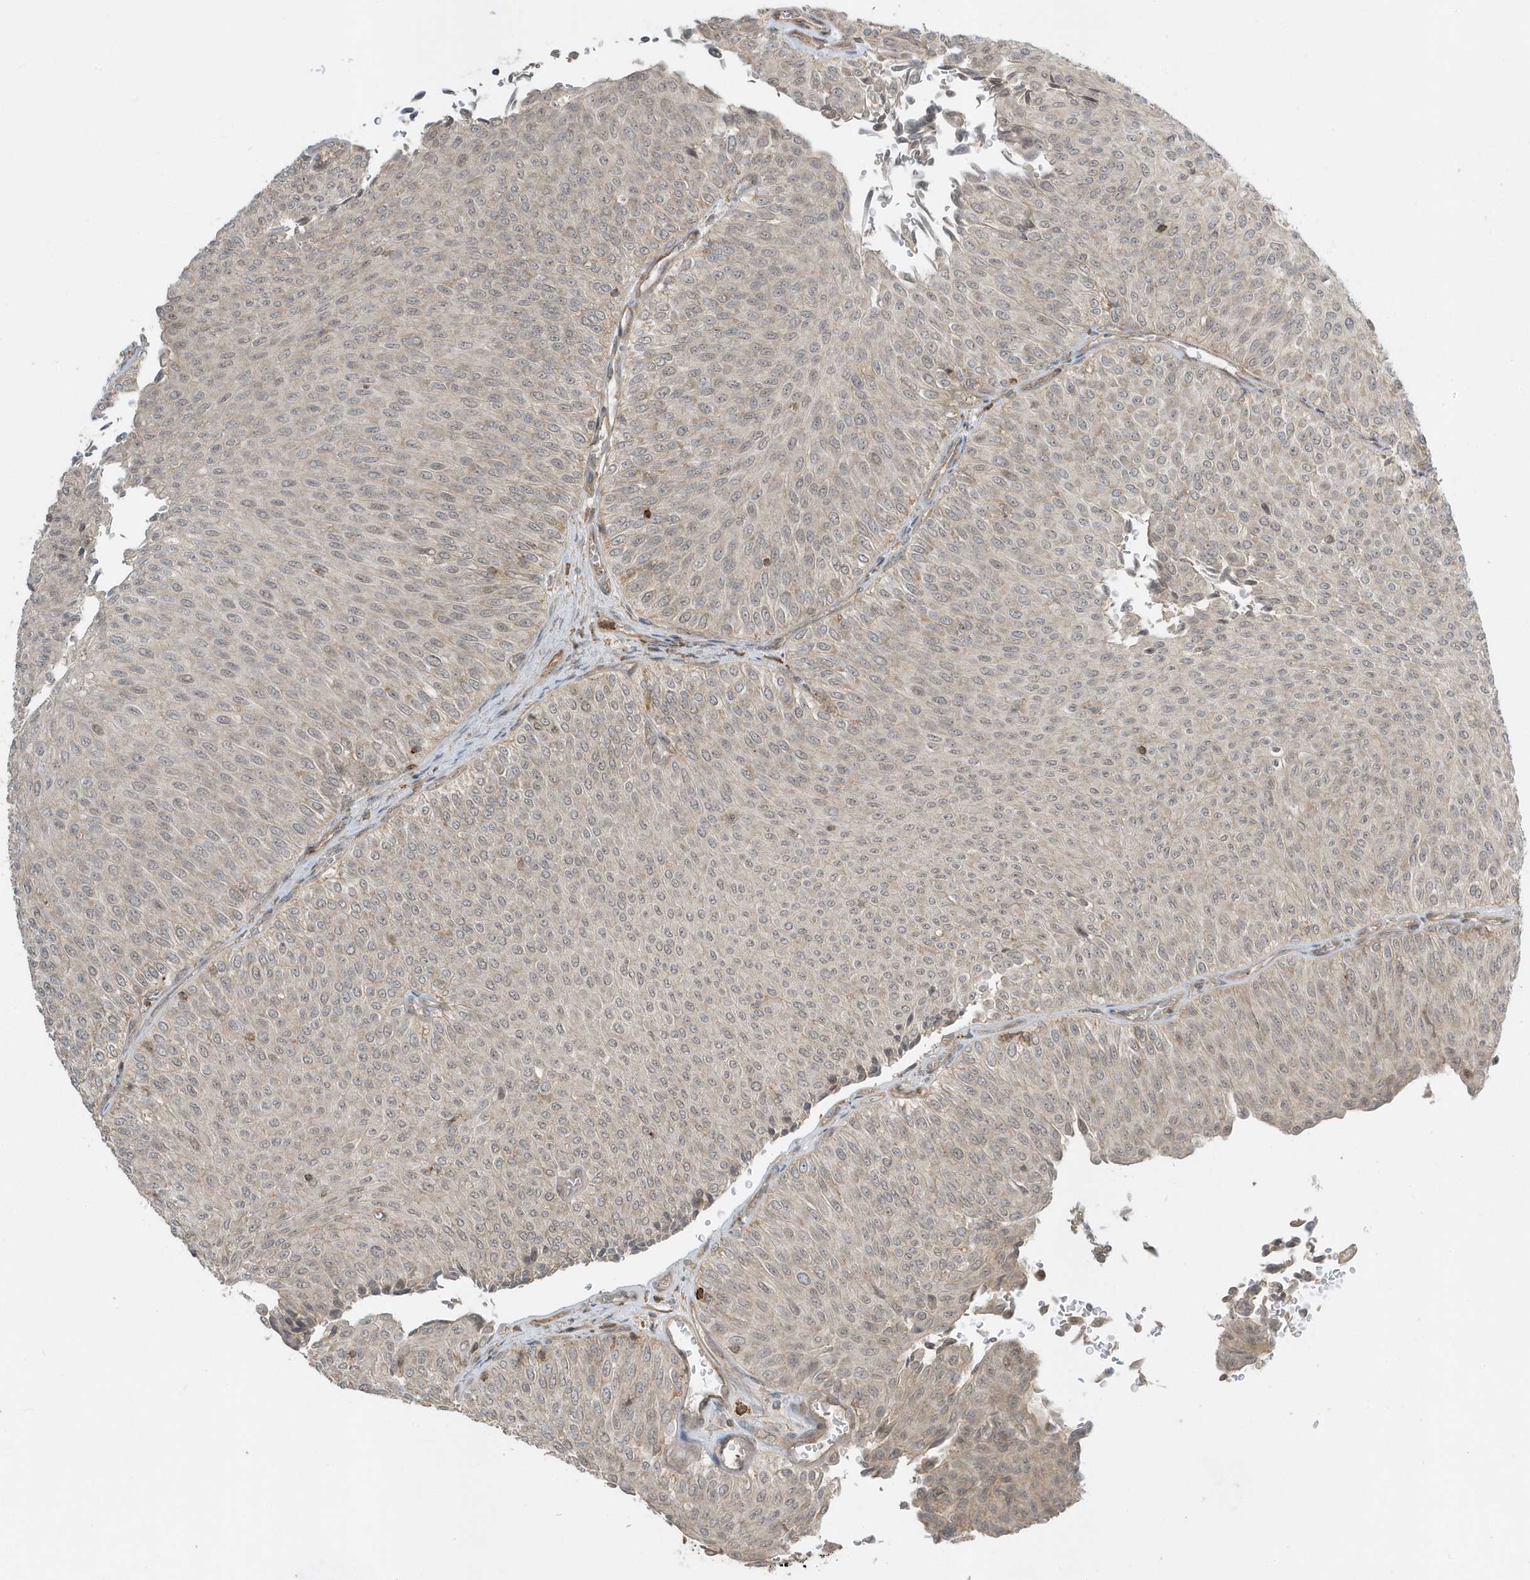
{"staining": {"intensity": "weak", "quantity": "<25%", "location": "nuclear"}, "tissue": "urothelial cancer", "cell_type": "Tumor cells", "image_type": "cancer", "snomed": [{"axis": "morphology", "description": "Urothelial carcinoma, Low grade"}, {"axis": "topography", "description": "Urinary bladder"}], "caption": "Human urothelial carcinoma (low-grade) stained for a protein using immunohistochemistry reveals no staining in tumor cells.", "gene": "ZBTB8A", "patient": {"sex": "male", "age": 78}}